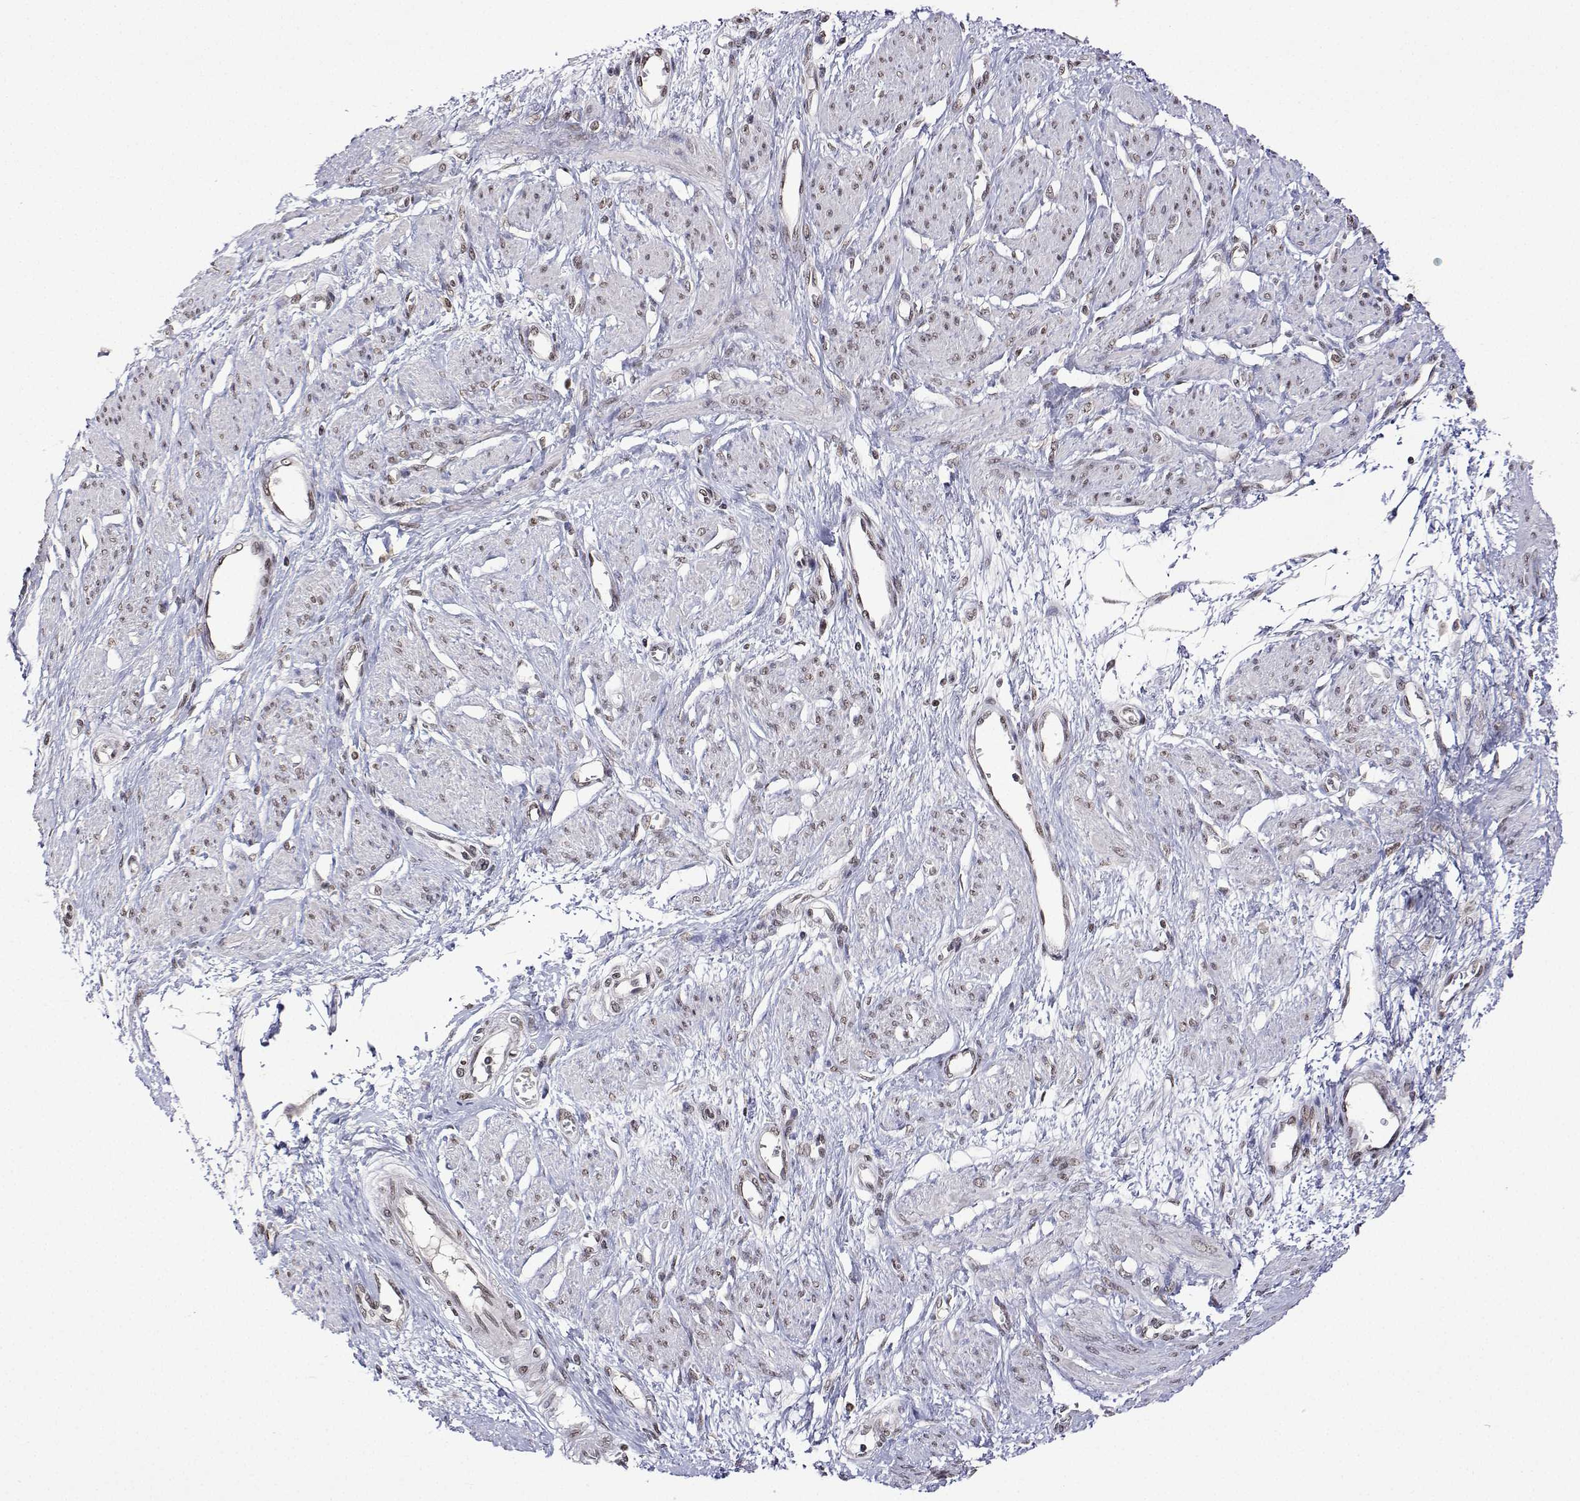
{"staining": {"intensity": "weak", "quantity": ">75%", "location": "nuclear"}, "tissue": "smooth muscle", "cell_type": "Smooth muscle cells", "image_type": "normal", "snomed": [{"axis": "morphology", "description": "Normal tissue, NOS"}, {"axis": "topography", "description": "Smooth muscle"}, {"axis": "topography", "description": "Uterus"}], "caption": "This image demonstrates IHC staining of benign smooth muscle, with low weak nuclear staining in about >75% of smooth muscle cells.", "gene": "XPC", "patient": {"sex": "female", "age": 39}}